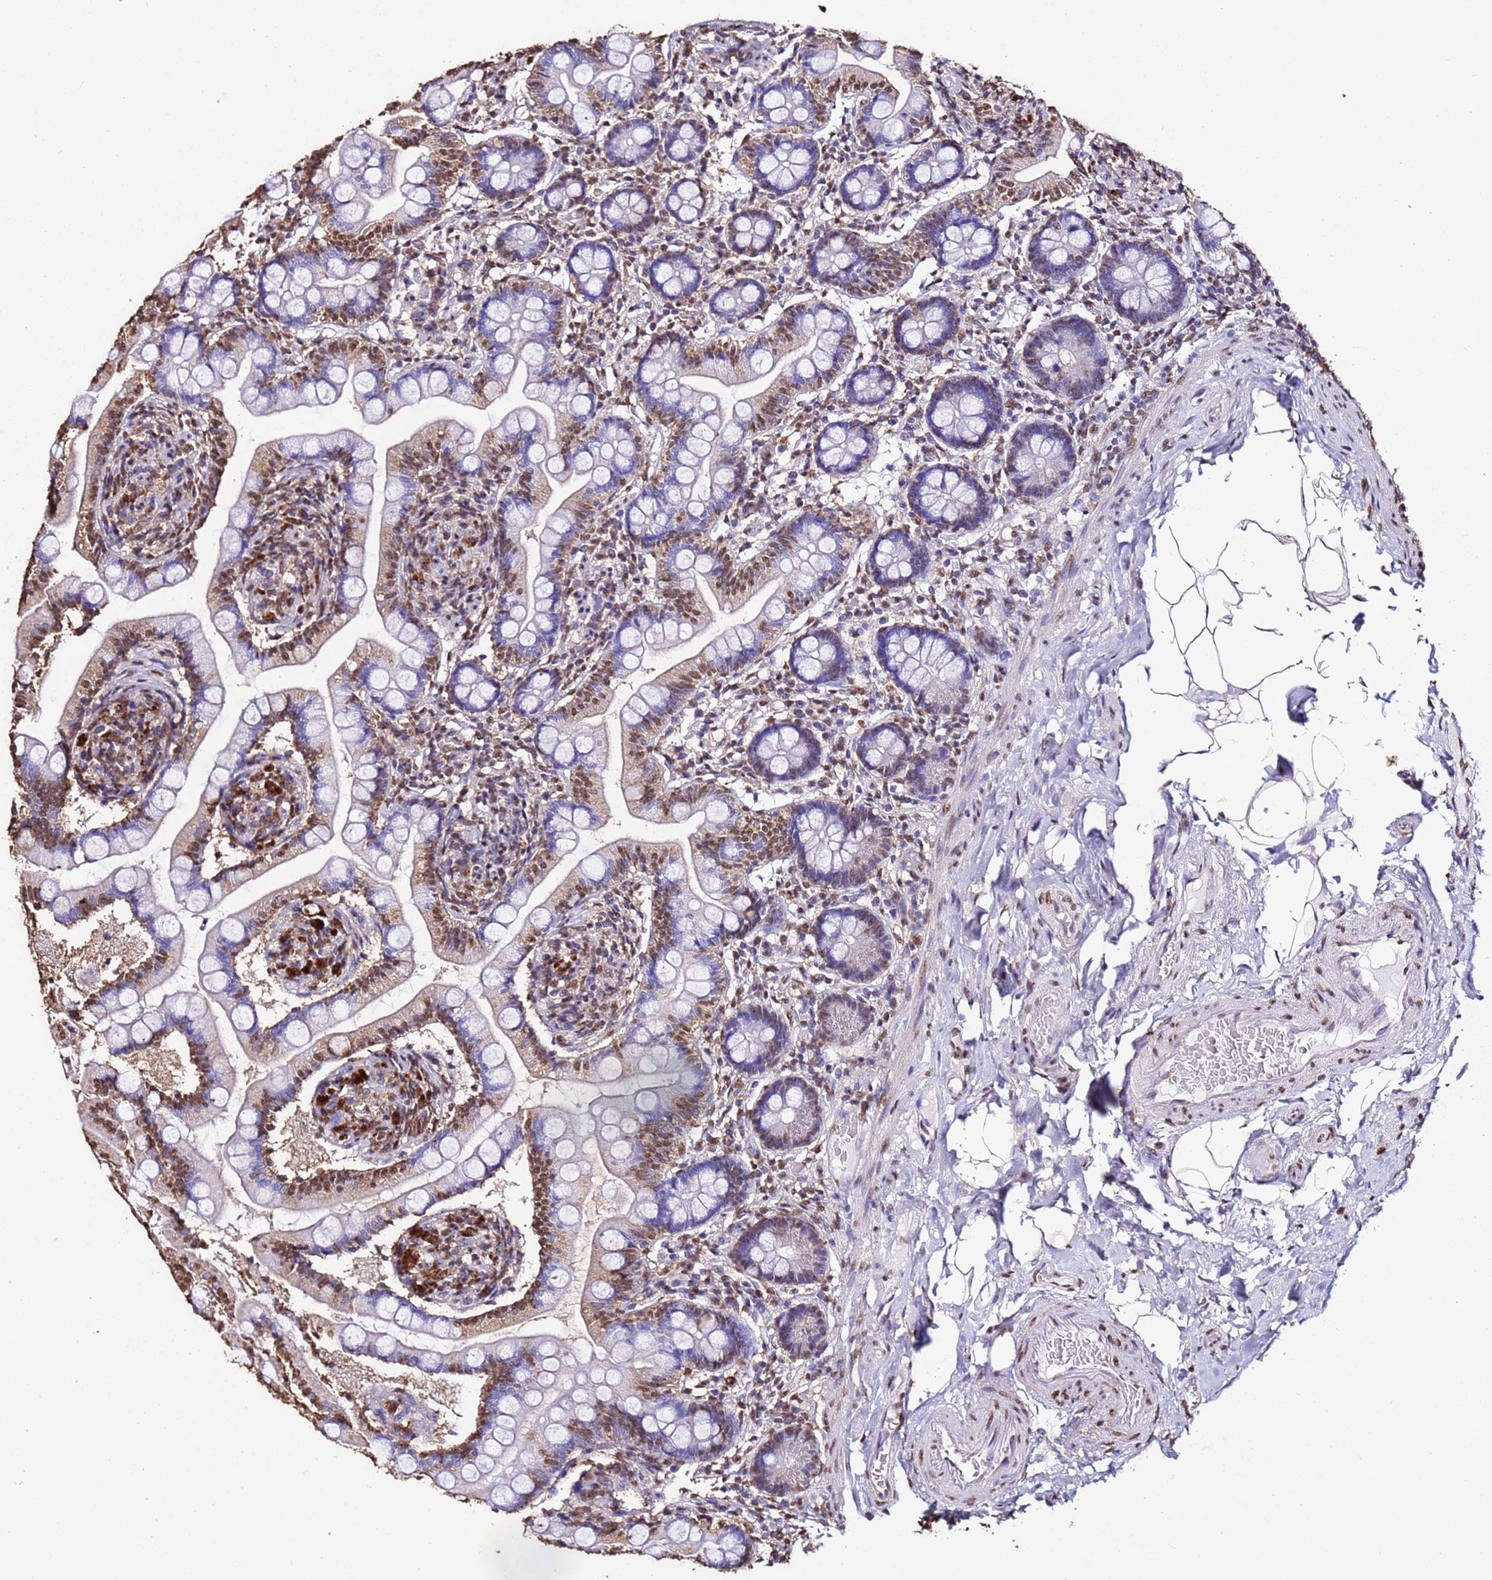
{"staining": {"intensity": "moderate", "quantity": "25%-75%", "location": "nuclear"}, "tissue": "small intestine", "cell_type": "Glandular cells", "image_type": "normal", "snomed": [{"axis": "morphology", "description": "Normal tissue, NOS"}, {"axis": "topography", "description": "Small intestine"}], "caption": "This image demonstrates IHC staining of normal human small intestine, with medium moderate nuclear expression in approximately 25%-75% of glandular cells.", "gene": "TRIP6", "patient": {"sex": "female", "age": 64}}